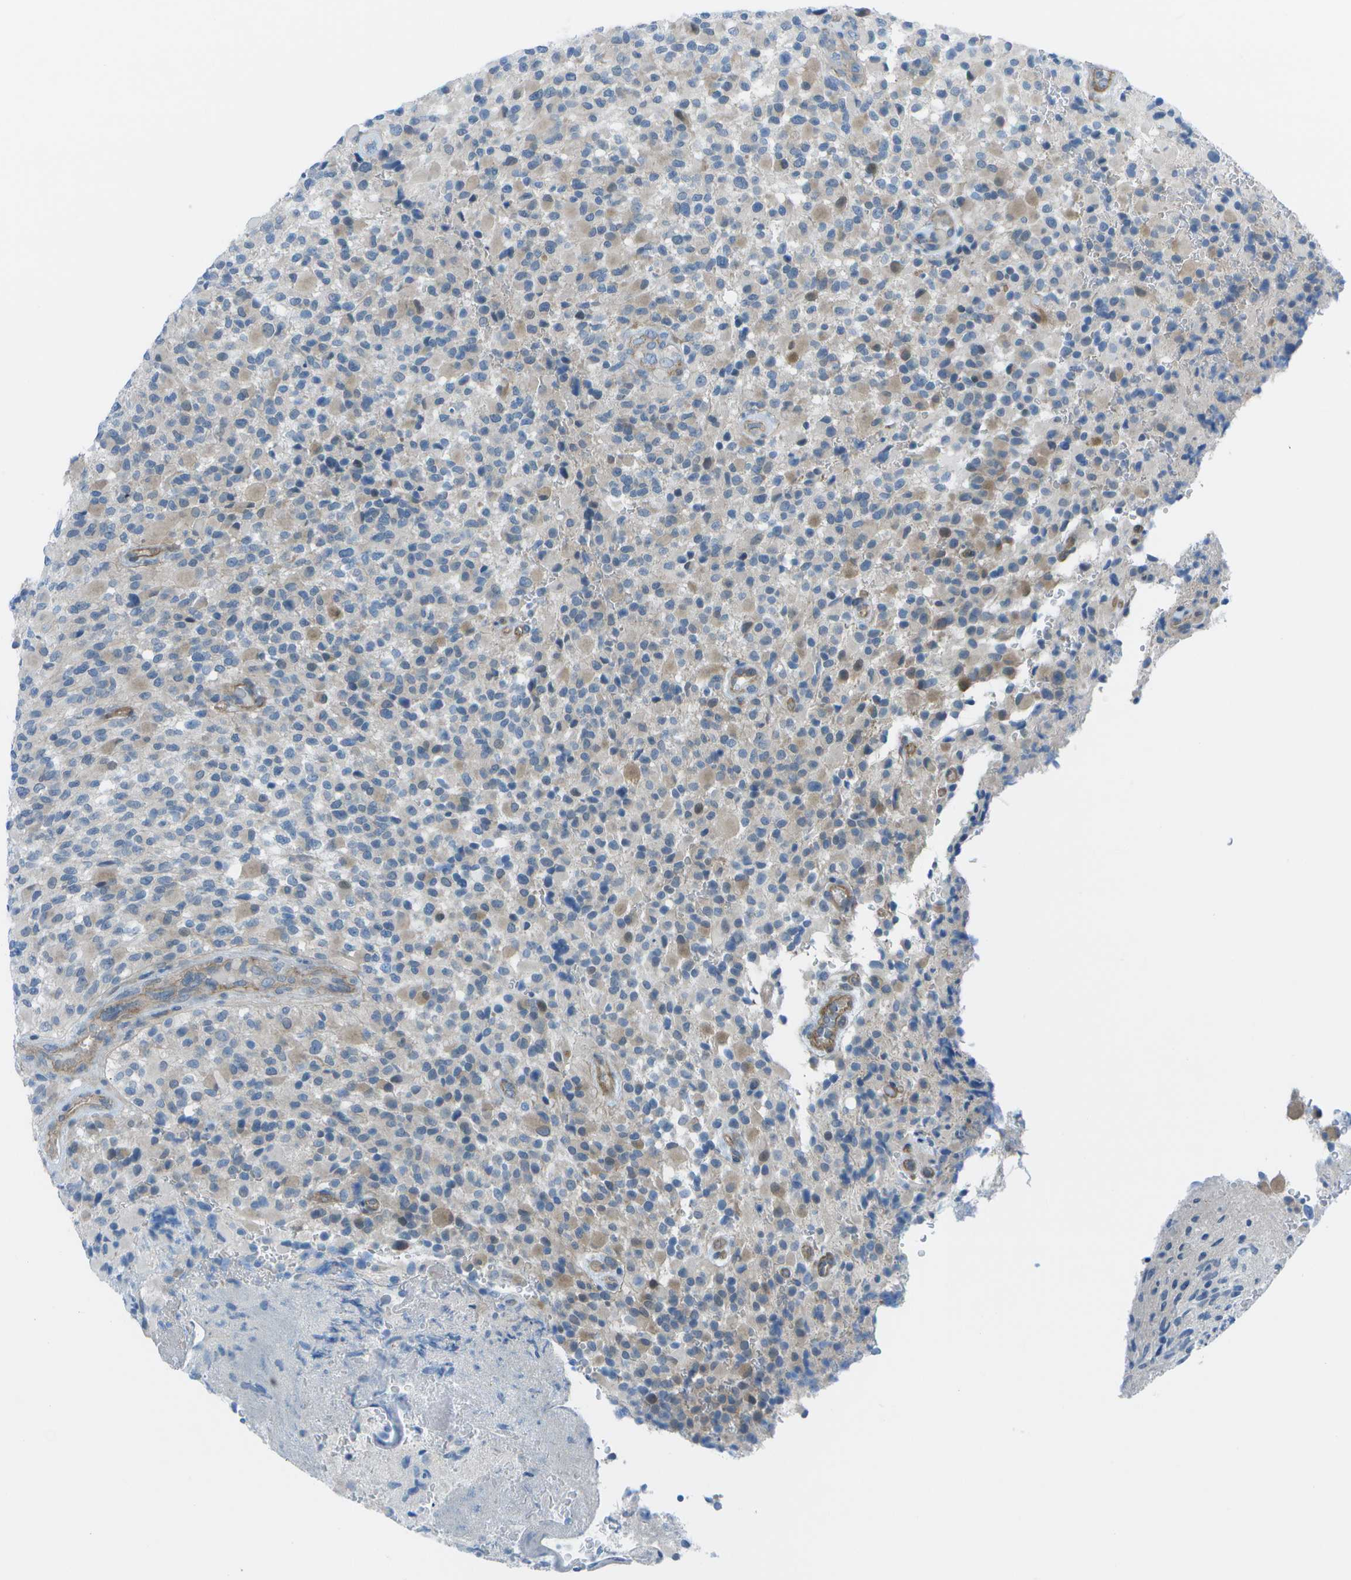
{"staining": {"intensity": "moderate", "quantity": "<25%", "location": "cytoplasmic/membranous"}, "tissue": "glioma", "cell_type": "Tumor cells", "image_type": "cancer", "snomed": [{"axis": "morphology", "description": "Glioma, malignant, High grade"}, {"axis": "topography", "description": "Brain"}], "caption": "Glioma was stained to show a protein in brown. There is low levels of moderate cytoplasmic/membranous staining in about <25% of tumor cells.", "gene": "SORBS3", "patient": {"sex": "male", "age": 71}}